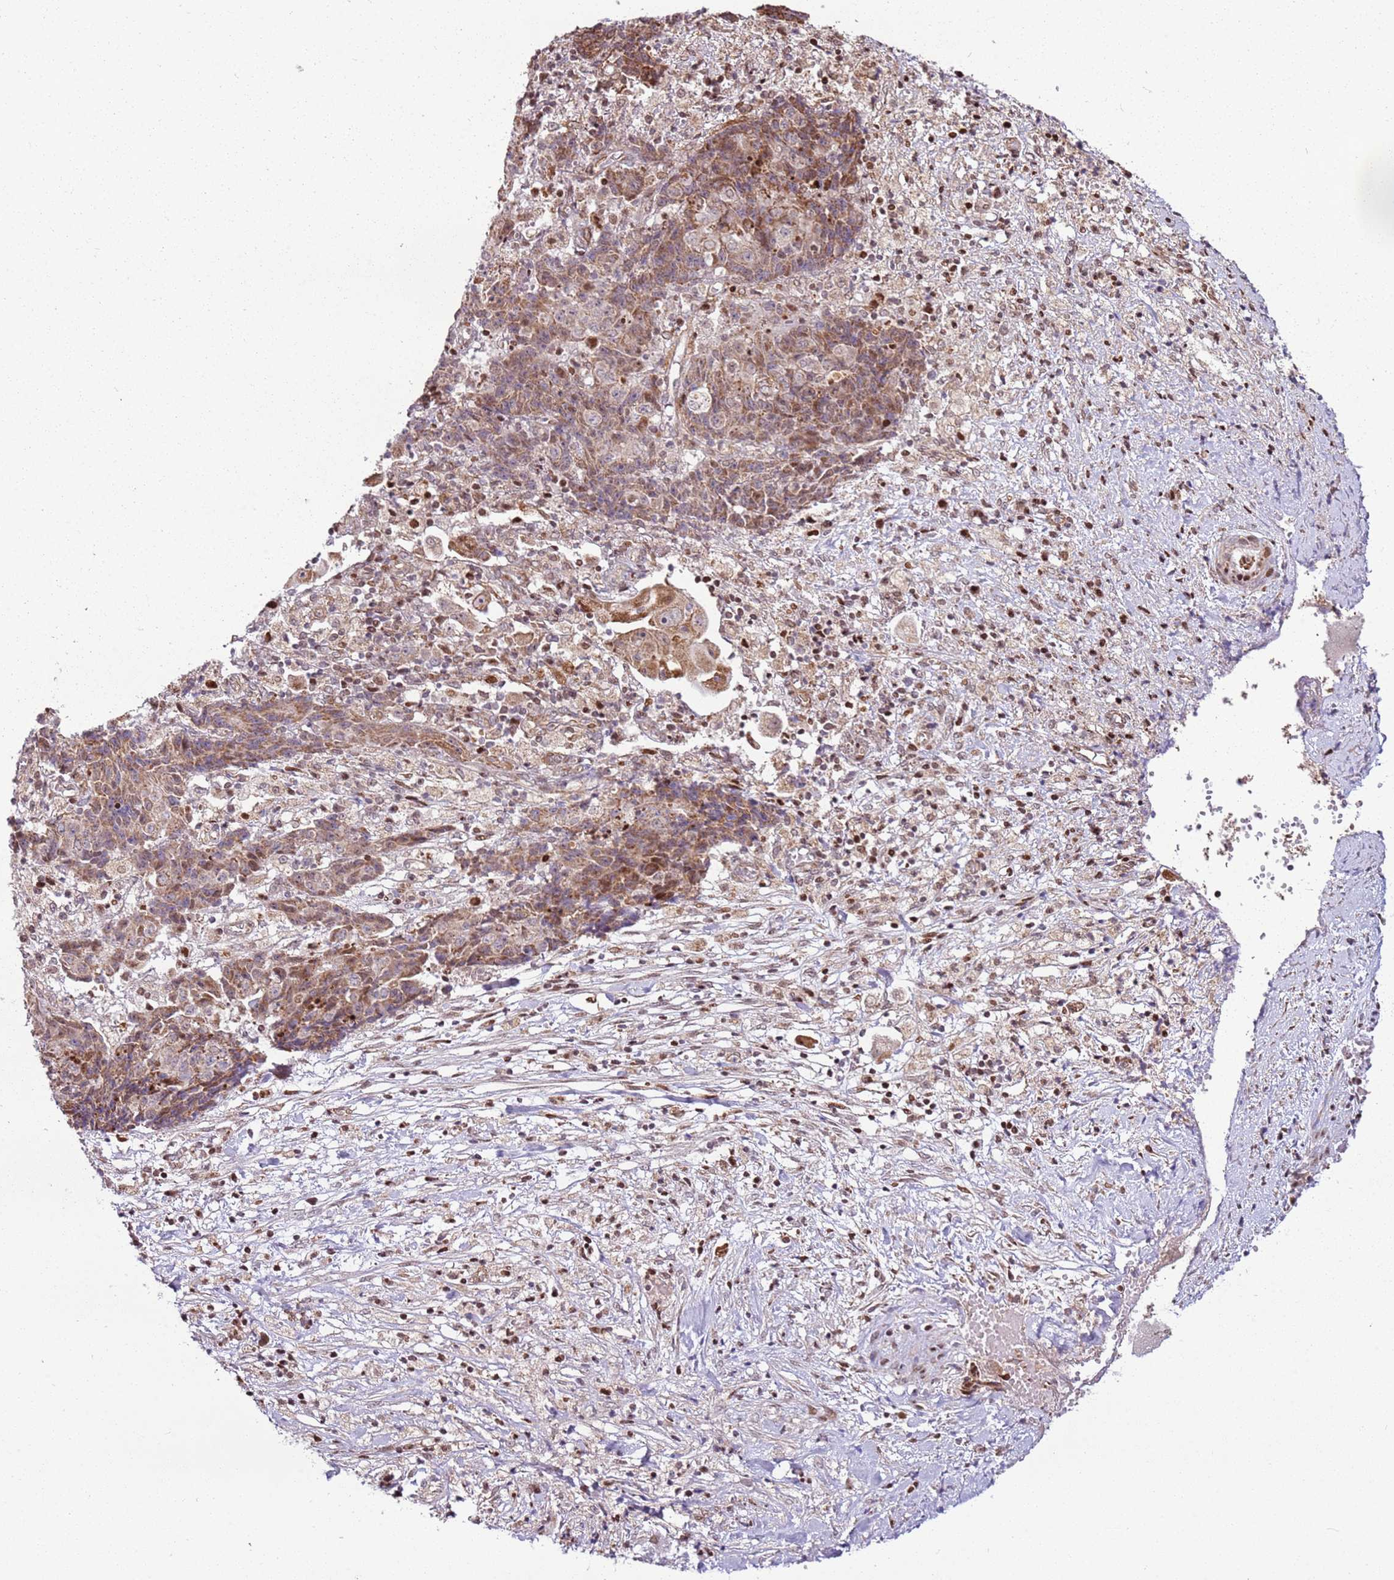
{"staining": {"intensity": "moderate", "quantity": ">75%", "location": "cytoplasmic/membranous,nuclear"}, "tissue": "ovarian cancer", "cell_type": "Tumor cells", "image_type": "cancer", "snomed": [{"axis": "morphology", "description": "Carcinoma, endometroid"}, {"axis": "topography", "description": "Ovary"}], "caption": "Ovarian cancer stained for a protein demonstrates moderate cytoplasmic/membranous and nuclear positivity in tumor cells.", "gene": "PCTP", "patient": {"sex": "female", "age": 42}}